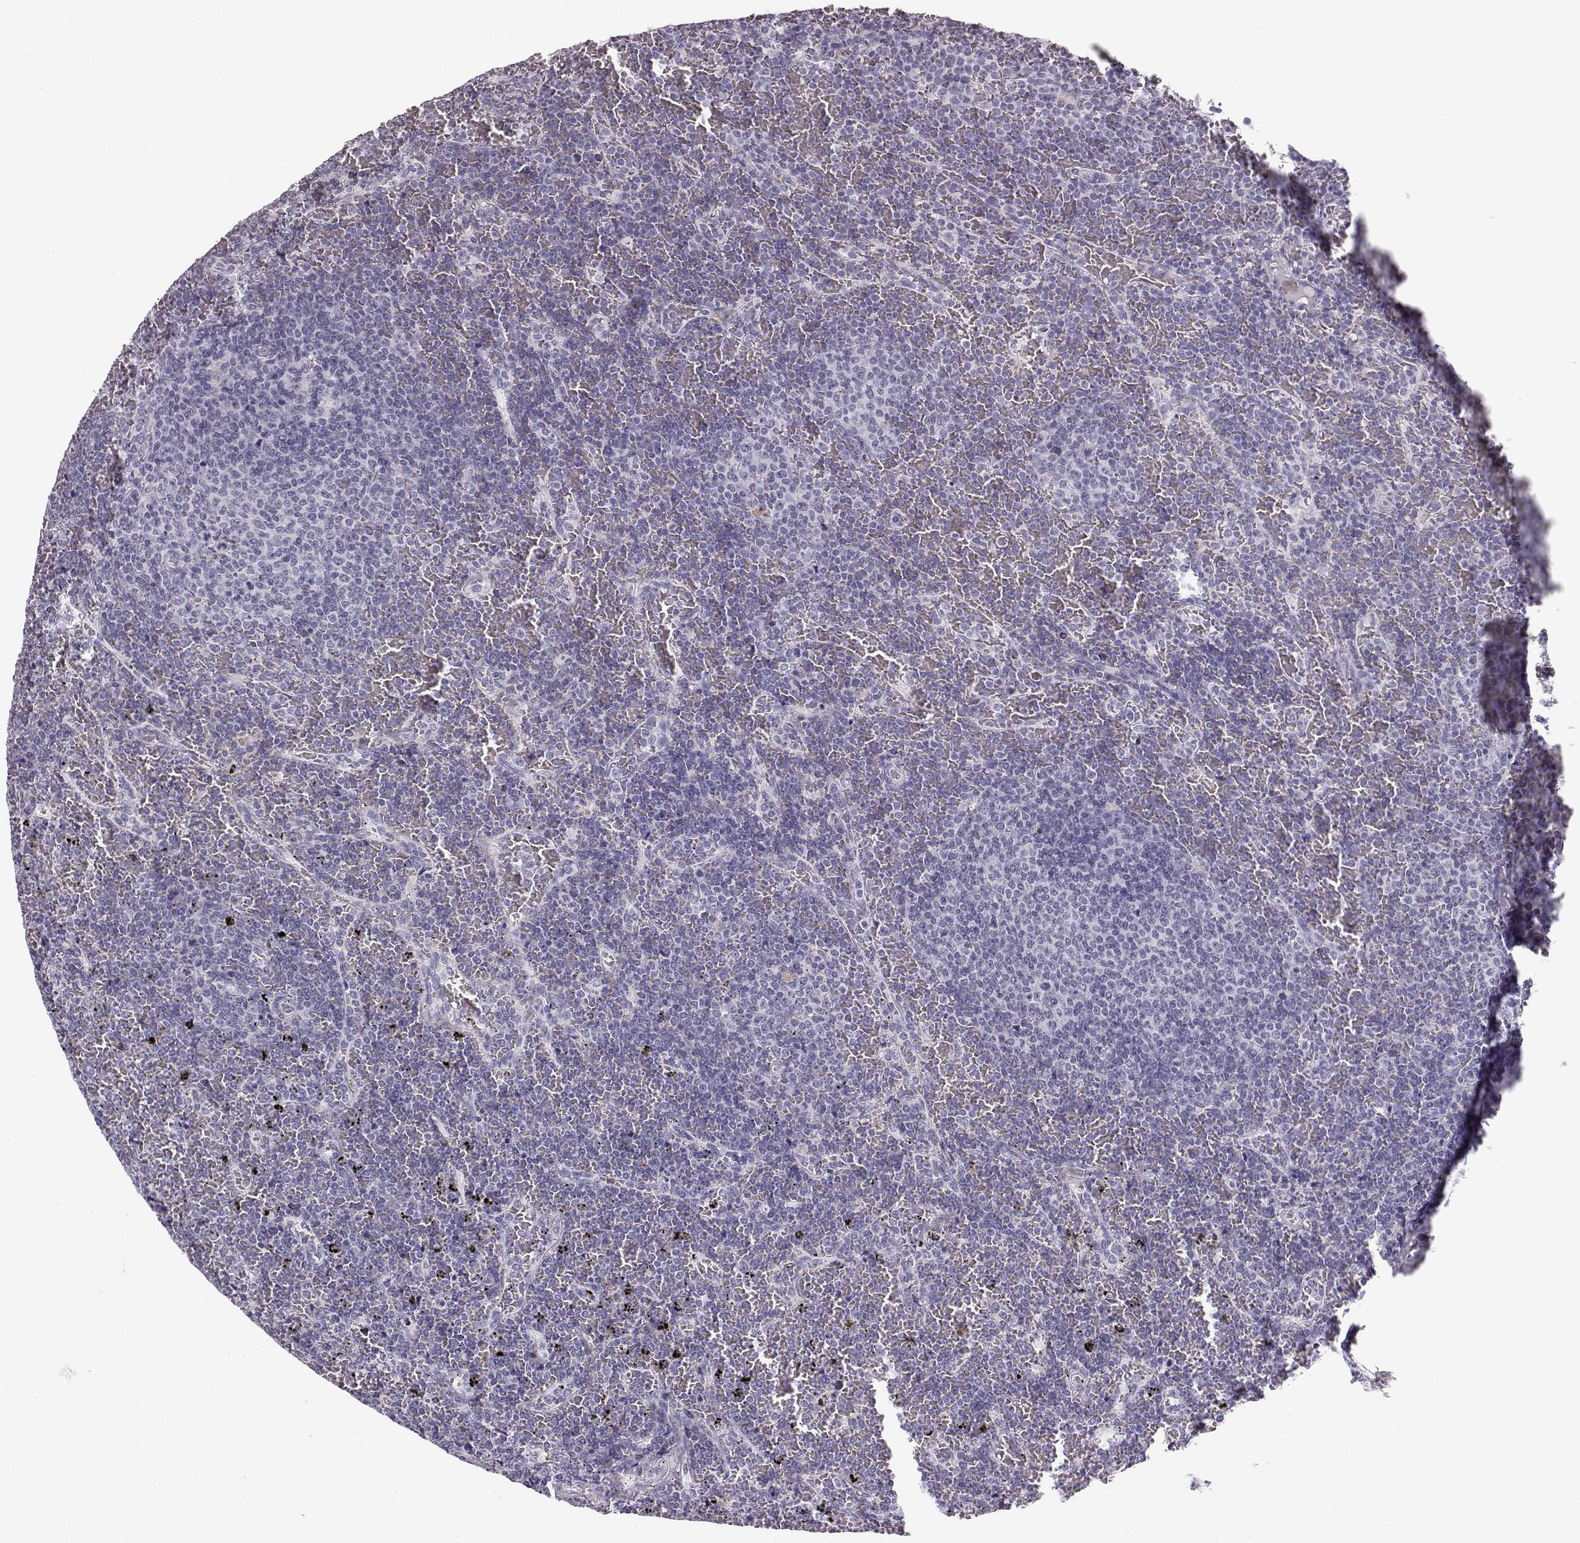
{"staining": {"intensity": "negative", "quantity": "none", "location": "none"}, "tissue": "lymphoma", "cell_type": "Tumor cells", "image_type": "cancer", "snomed": [{"axis": "morphology", "description": "Malignant lymphoma, non-Hodgkin's type, Low grade"}, {"axis": "topography", "description": "Spleen"}], "caption": "Immunohistochemical staining of human lymphoma displays no significant expression in tumor cells.", "gene": "BFSP2", "patient": {"sex": "female", "age": 77}}